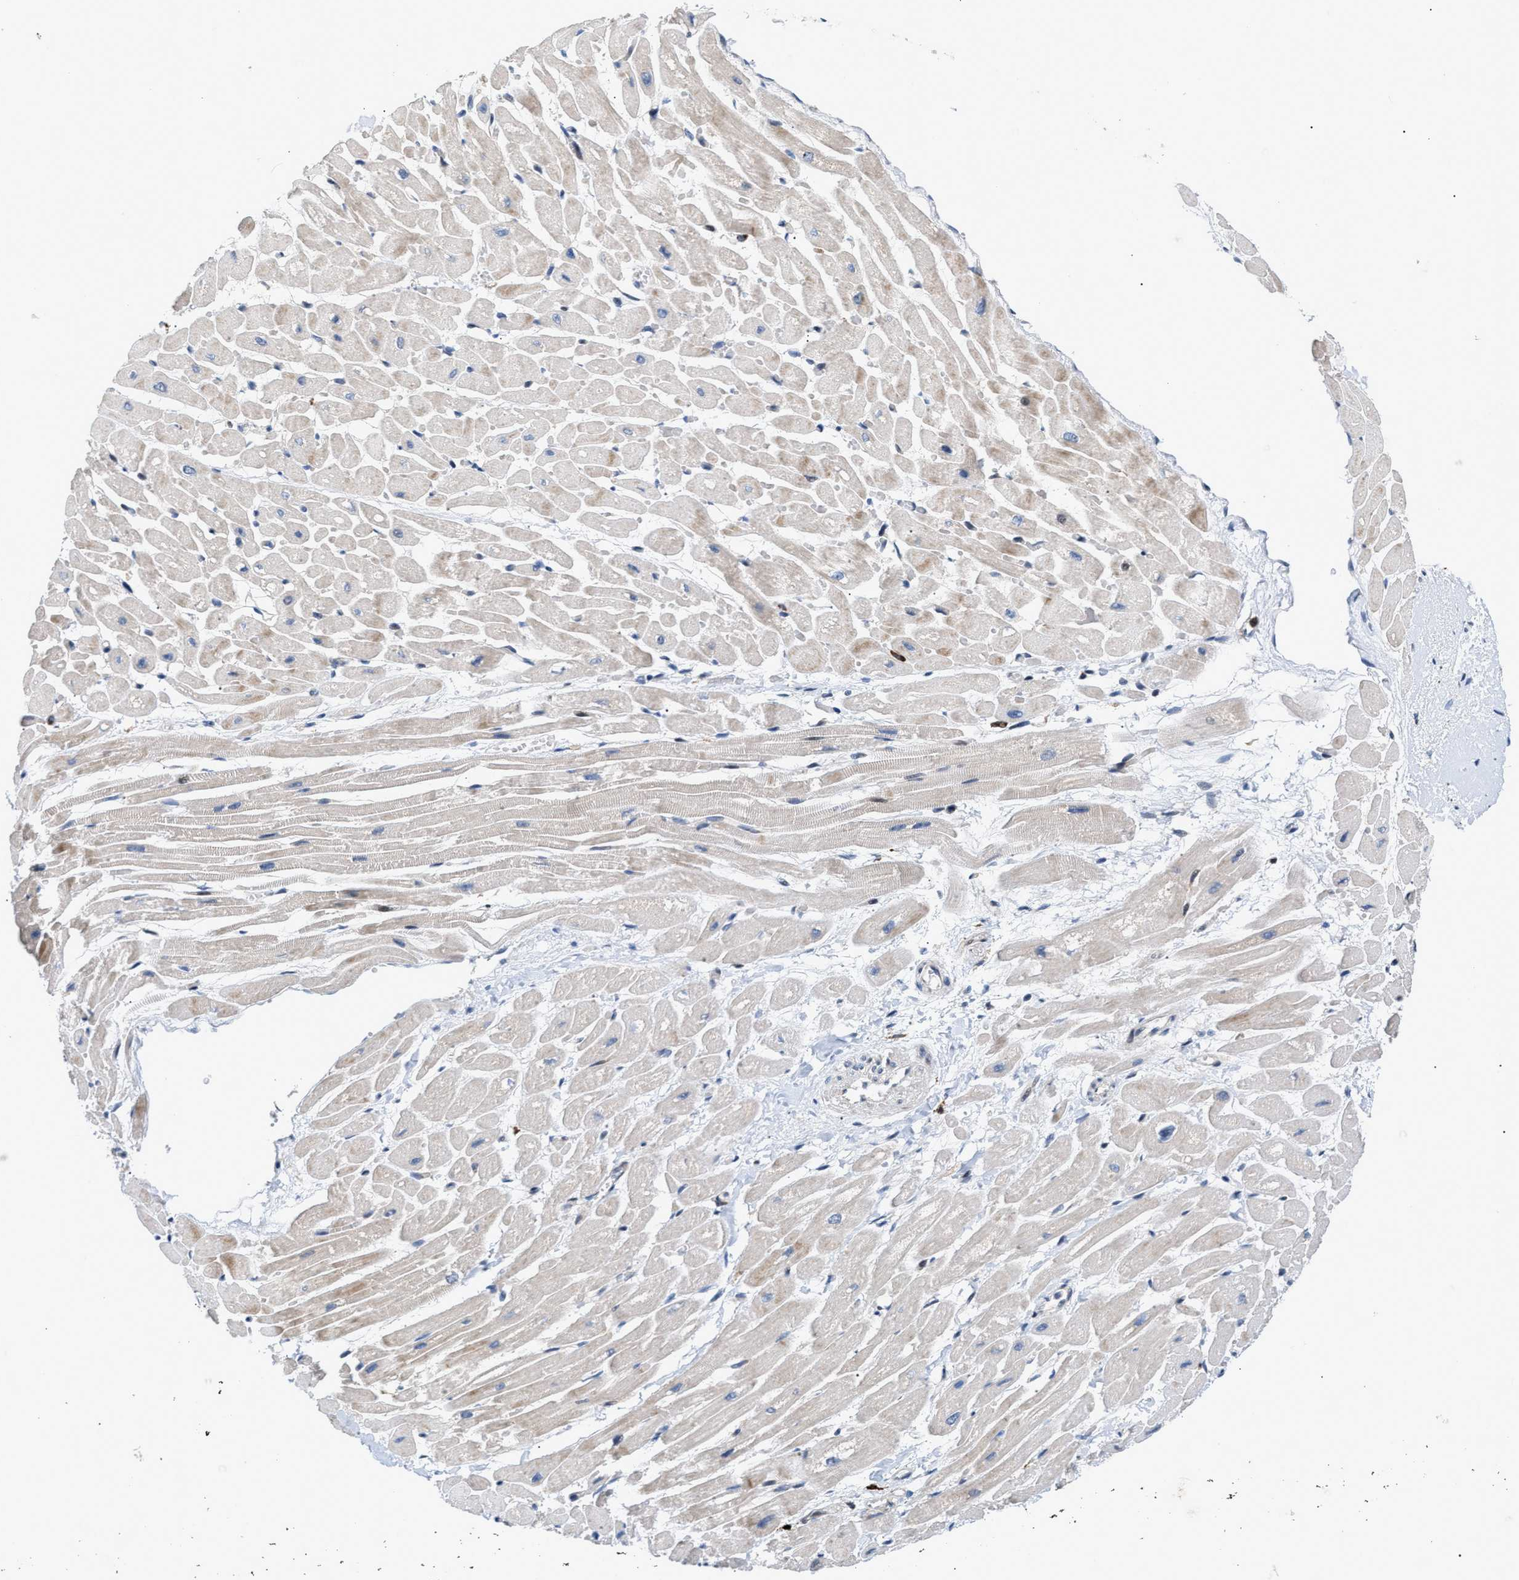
{"staining": {"intensity": "negative", "quantity": "none", "location": "none"}, "tissue": "heart muscle", "cell_type": "Cardiomyocytes", "image_type": "normal", "snomed": [{"axis": "morphology", "description": "Normal tissue, NOS"}, {"axis": "topography", "description": "Heart"}], "caption": "Cardiomyocytes are negative for brown protein staining in normal heart muscle. (Brightfield microscopy of DAB (3,3'-diaminobenzidine) immunohistochemistry at high magnification).", "gene": "ATP9A", "patient": {"sex": "male", "age": 45}}